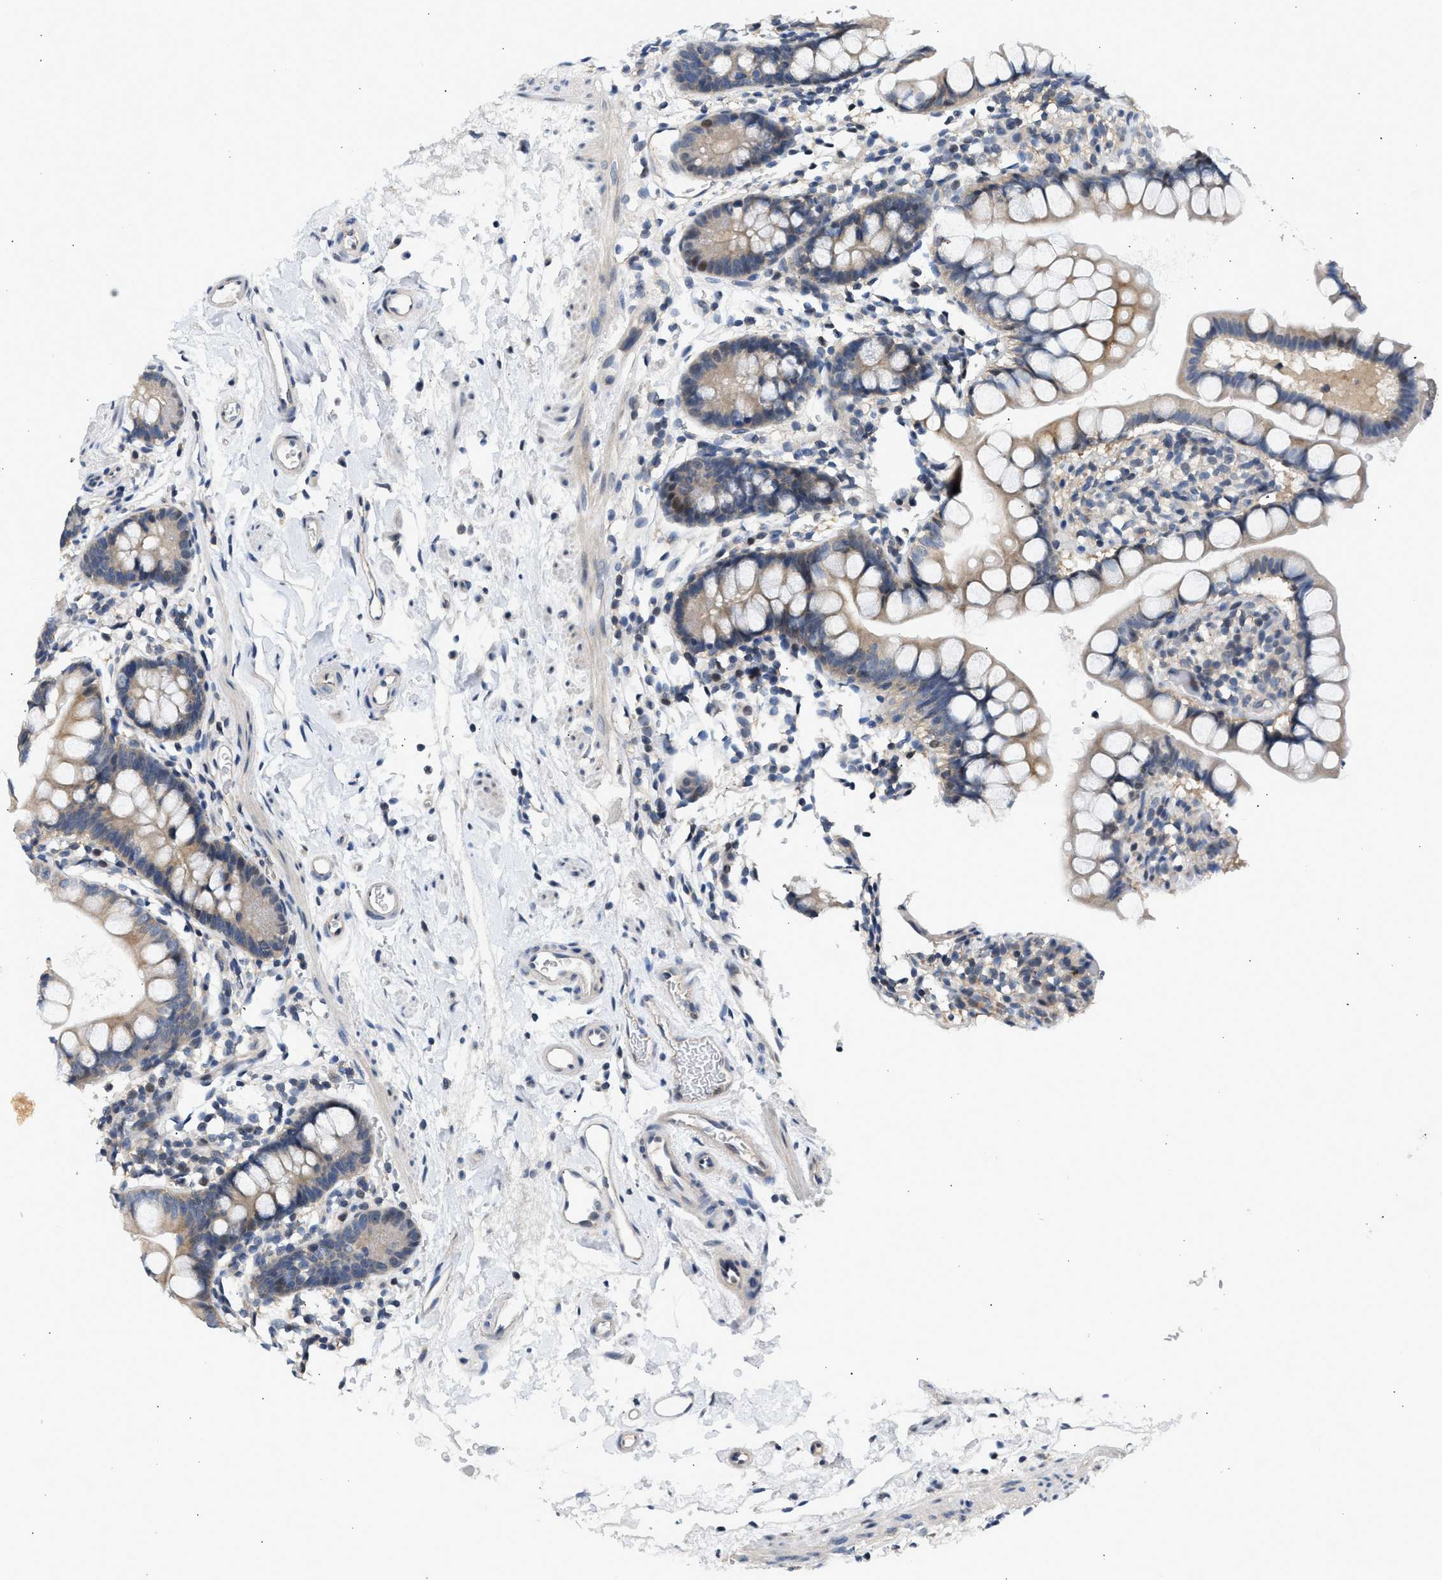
{"staining": {"intensity": "moderate", "quantity": "<25%", "location": "cytoplasmic/membranous,nuclear"}, "tissue": "small intestine", "cell_type": "Glandular cells", "image_type": "normal", "snomed": [{"axis": "morphology", "description": "Normal tissue, NOS"}, {"axis": "topography", "description": "Small intestine"}], "caption": "Approximately <25% of glandular cells in unremarkable human small intestine exhibit moderate cytoplasmic/membranous,nuclear protein expression as visualized by brown immunohistochemical staining.", "gene": "OLIG3", "patient": {"sex": "female", "age": 84}}